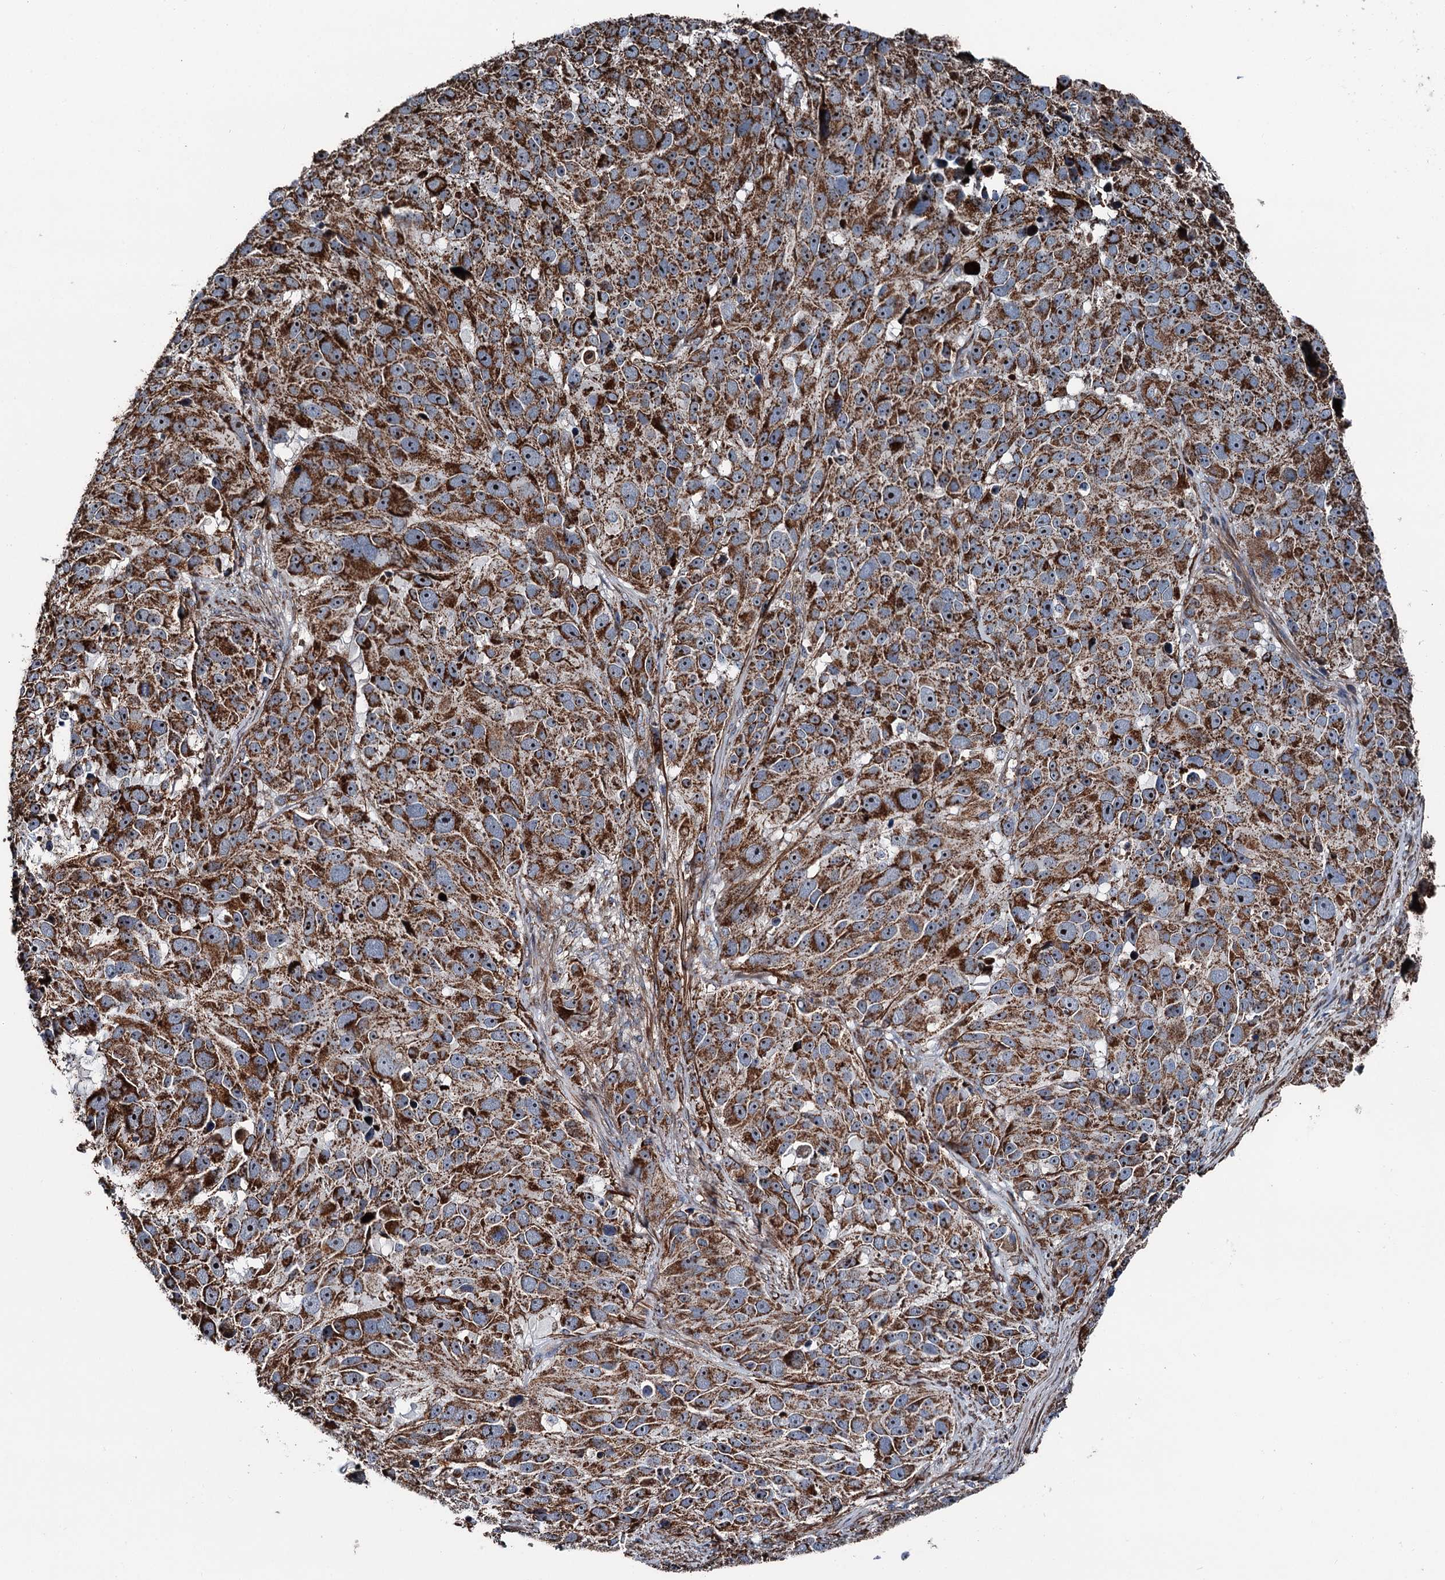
{"staining": {"intensity": "strong", "quantity": ">75%", "location": "cytoplasmic/membranous,nuclear"}, "tissue": "melanoma", "cell_type": "Tumor cells", "image_type": "cancer", "snomed": [{"axis": "morphology", "description": "Malignant melanoma, NOS"}, {"axis": "topography", "description": "Skin"}], "caption": "Protein analysis of melanoma tissue displays strong cytoplasmic/membranous and nuclear expression in approximately >75% of tumor cells.", "gene": "DDIAS", "patient": {"sex": "male", "age": 84}}